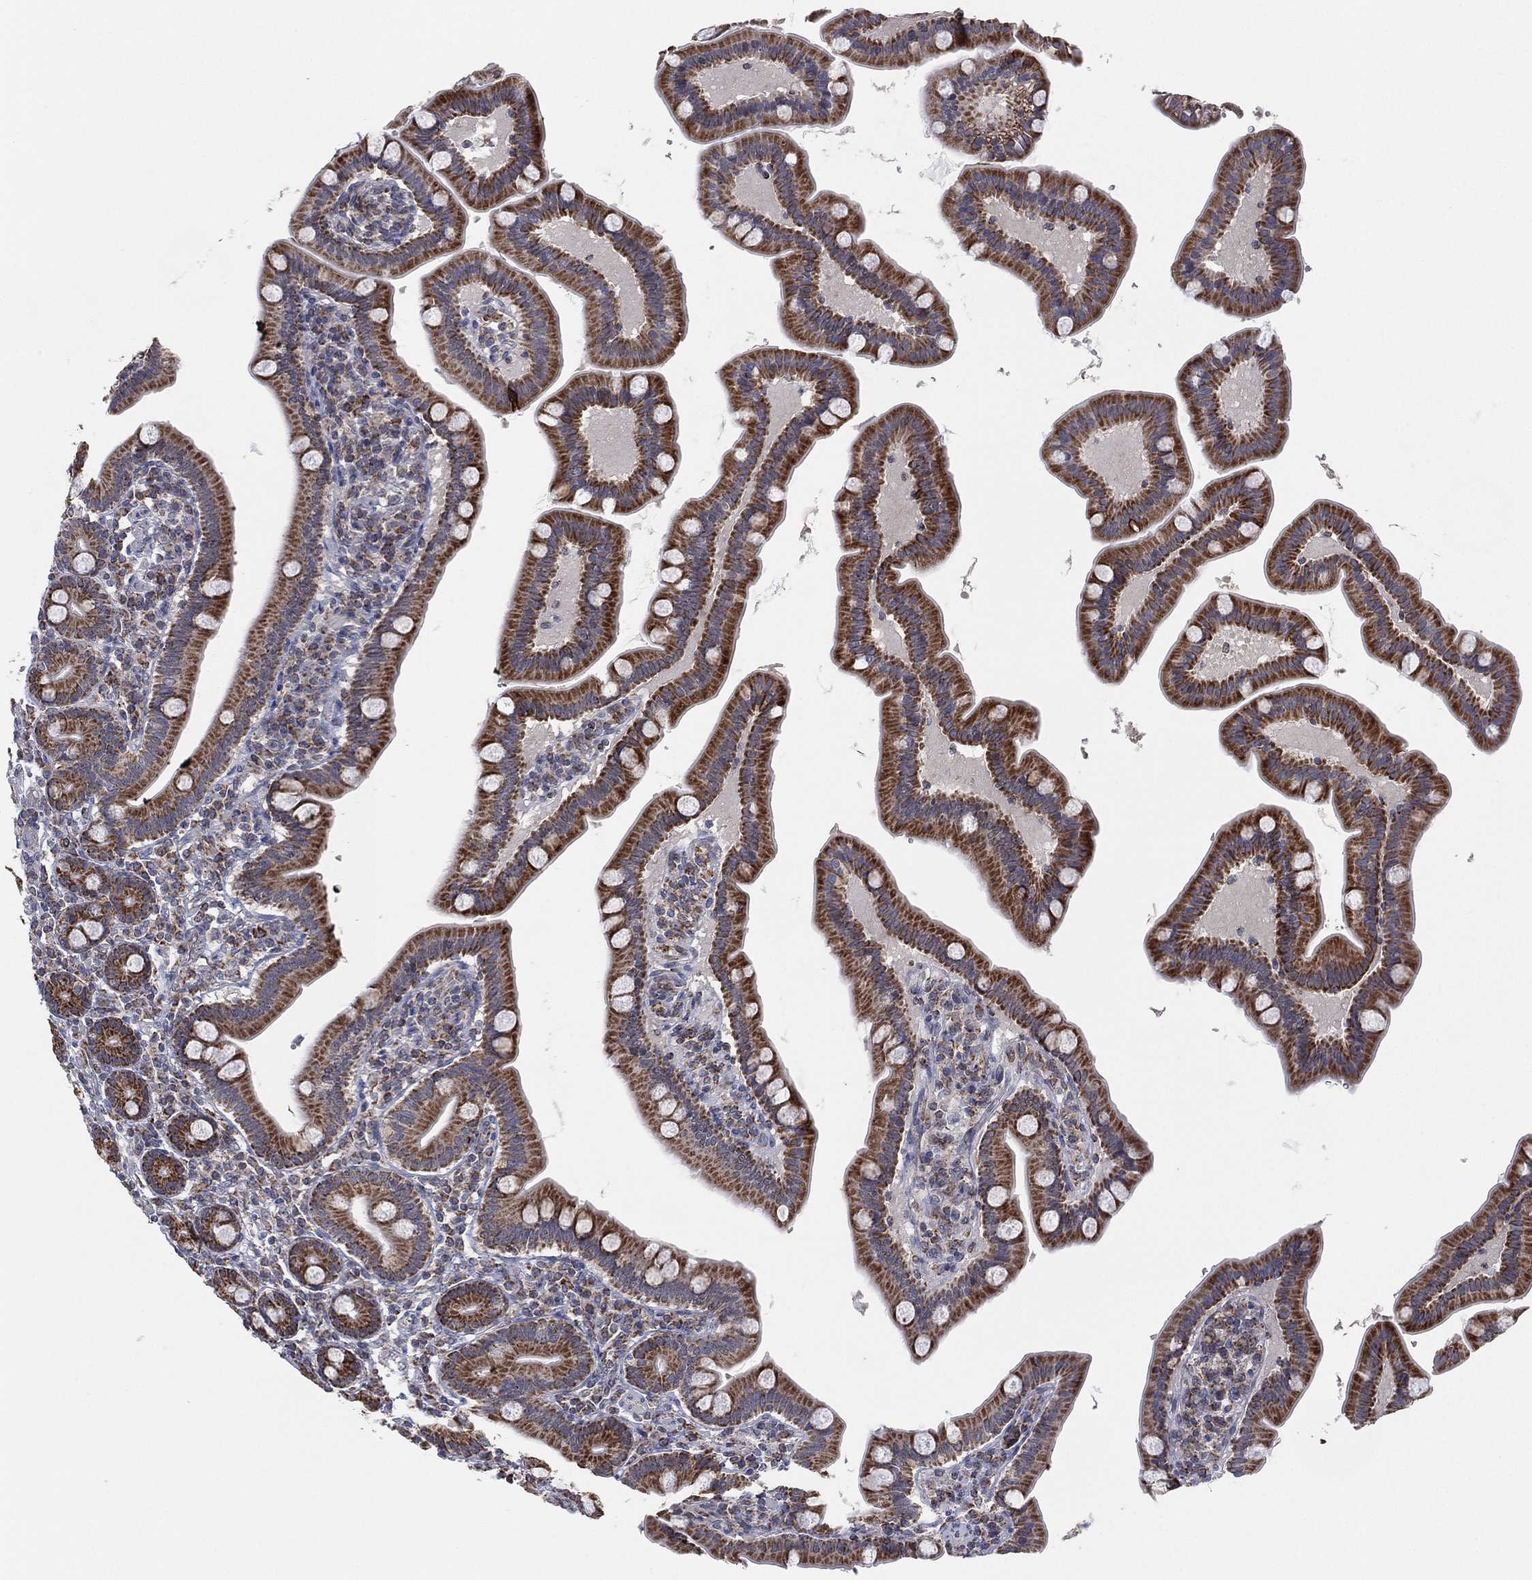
{"staining": {"intensity": "moderate", "quantity": ">75%", "location": "cytoplasmic/membranous"}, "tissue": "small intestine", "cell_type": "Glandular cells", "image_type": "normal", "snomed": [{"axis": "morphology", "description": "Normal tissue, NOS"}, {"axis": "topography", "description": "Small intestine"}], "caption": "Glandular cells reveal medium levels of moderate cytoplasmic/membranous expression in about >75% of cells in unremarkable small intestine.", "gene": "PSMG4", "patient": {"sex": "male", "age": 66}}